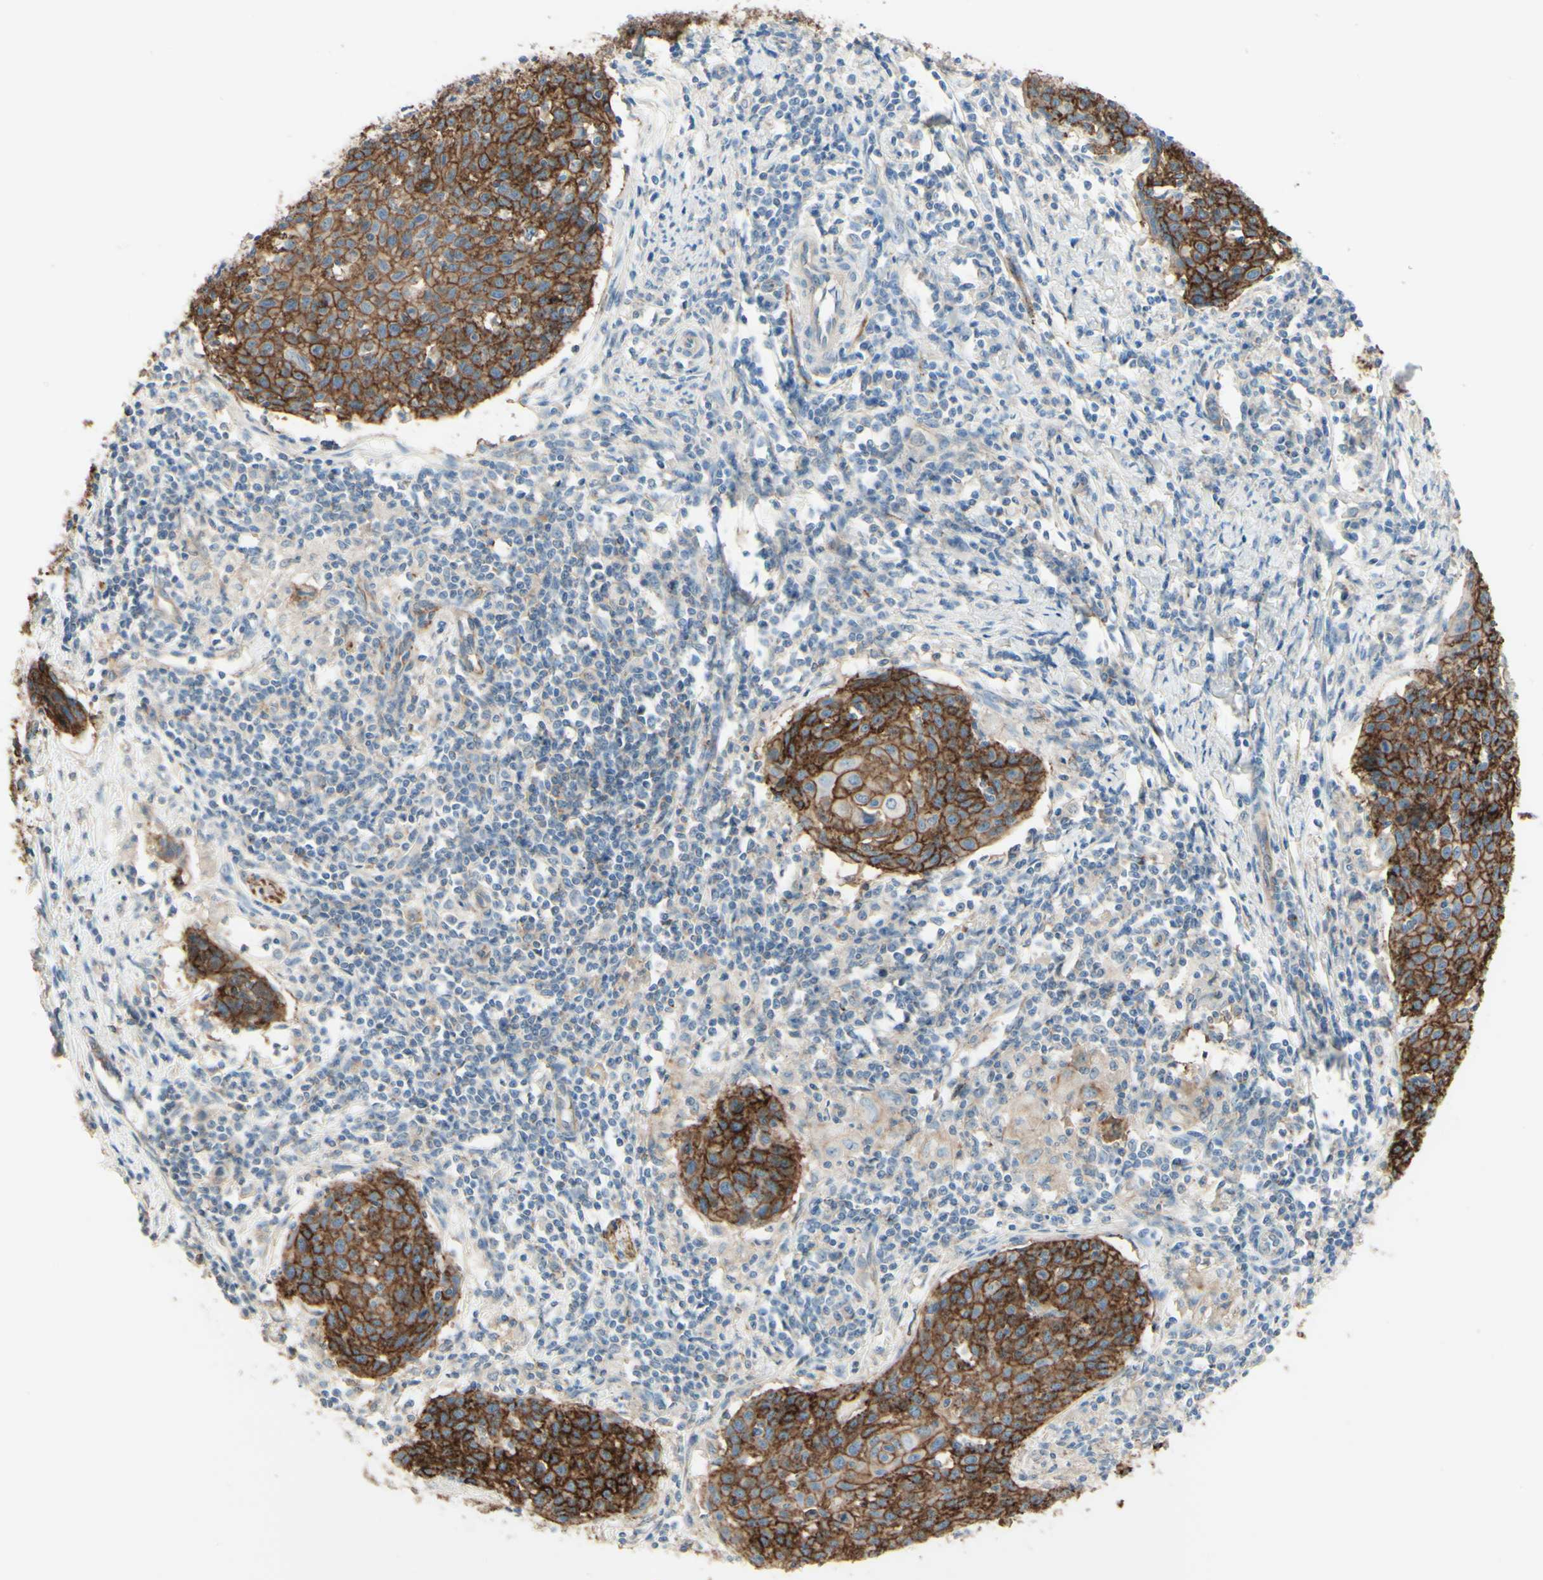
{"staining": {"intensity": "strong", "quantity": ">75%", "location": "cytoplasmic/membranous"}, "tissue": "cervical cancer", "cell_type": "Tumor cells", "image_type": "cancer", "snomed": [{"axis": "morphology", "description": "Squamous cell carcinoma, NOS"}, {"axis": "topography", "description": "Cervix"}], "caption": "Protein staining reveals strong cytoplasmic/membranous positivity in approximately >75% of tumor cells in cervical cancer (squamous cell carcinoma).", "gene": "RNF149", "patient": {"sex": "female", "age": 38}}